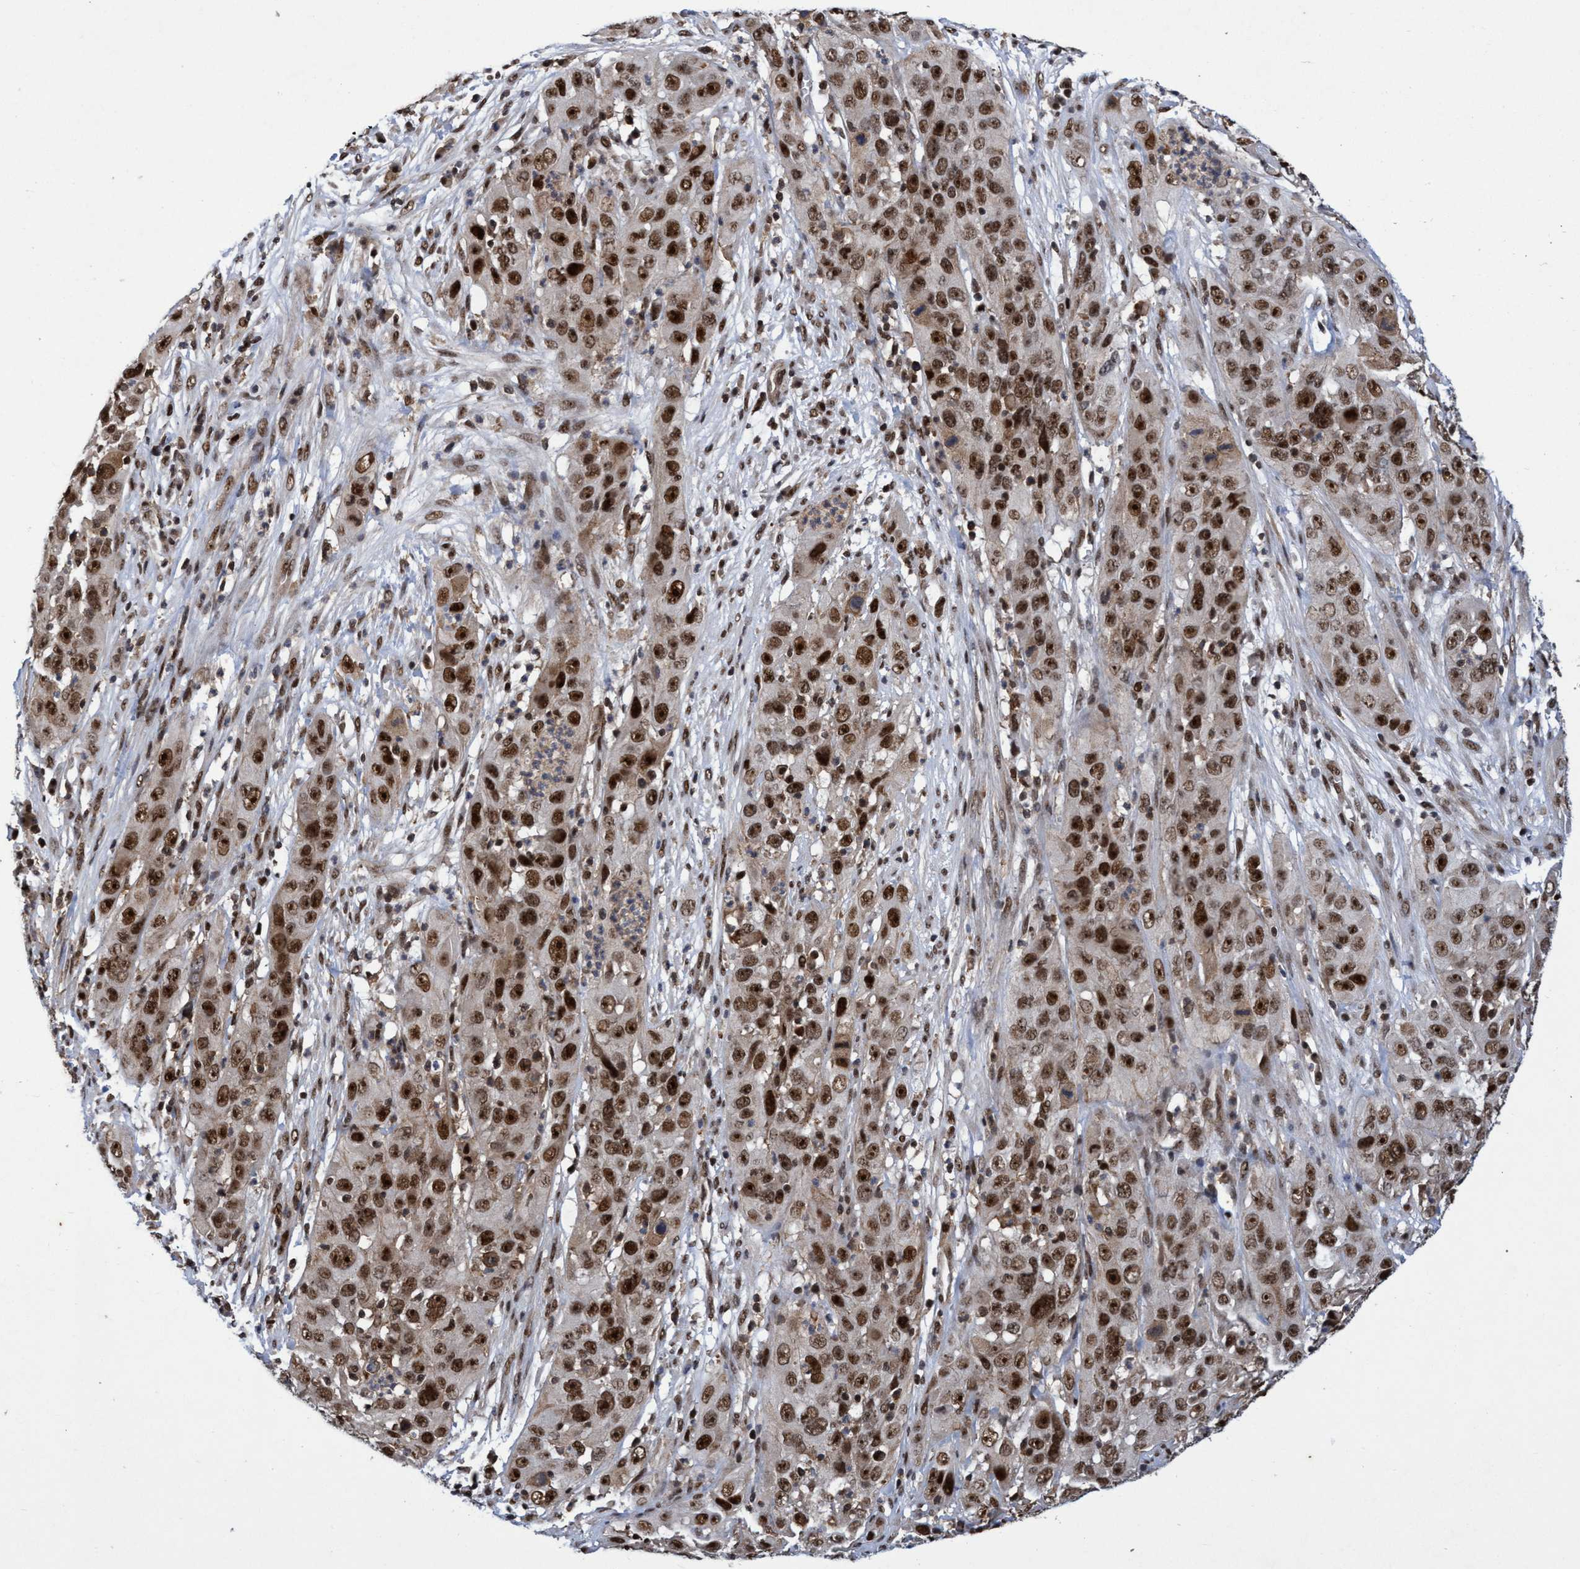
{"staining": {"intensity": "strong", "quantity": ">75%", "location": "nuclear"}, "tissue": "cervical cancer", "cell_type": "Tumor cells", "image_type": "cancer", "snomed": [{"axis": "morphology", "description": "Squamous cell carcinoma, NOS"}, {"axis": "topography", "description": "Cervix"}], "caption": "About >75% of tumor cells in human cervical cancer (squamous cell carcinoma) exhibit strong nuclear protein positivity as visualized by brown immunohistochemical staining.", "gene": "GTF2F1", "patient": {"sex": "female", "age": 32}}